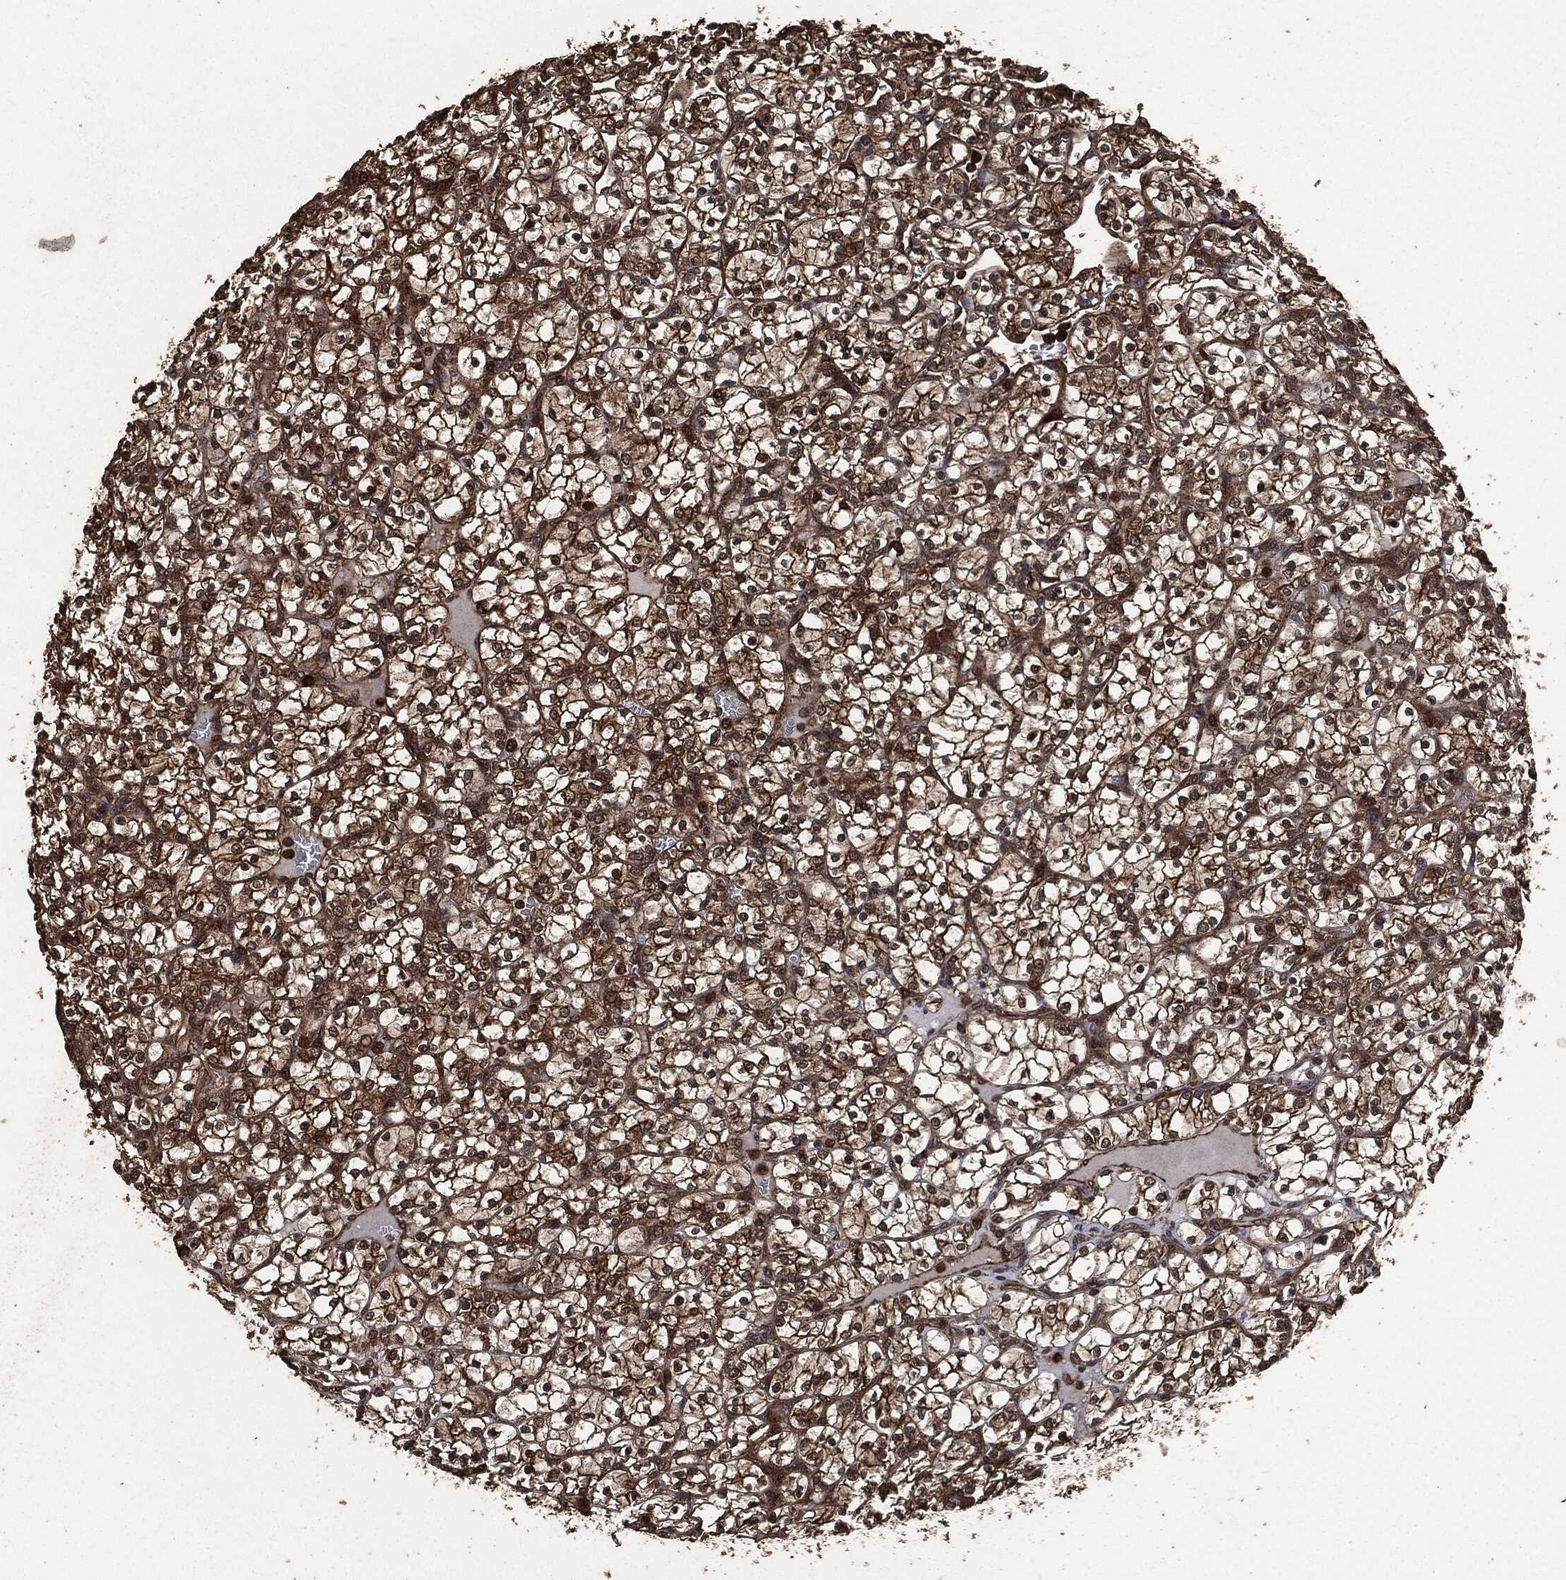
{"staining": {"intensity": "strong", "quantity": ">75%", "location": "cytoplasmic/membranous"}, "tissue": "renal cancer", "cell_type": "Tumor cells", "image_type": "cancer", "snomed": [{"axis": "morphology", "description": "Adenocarcinoma, NOS"}, {"axis": "topography", "description": "Kidney"}], "caption": "This is a micrograph of immunohistochemistry (IHC) staining of renal adenocarcinoma, which shows strong expression in the cytoplasmic/membranous of tumor cells.", "gene": "HRAS", "patient": {"sex": "female", "age": 89}}